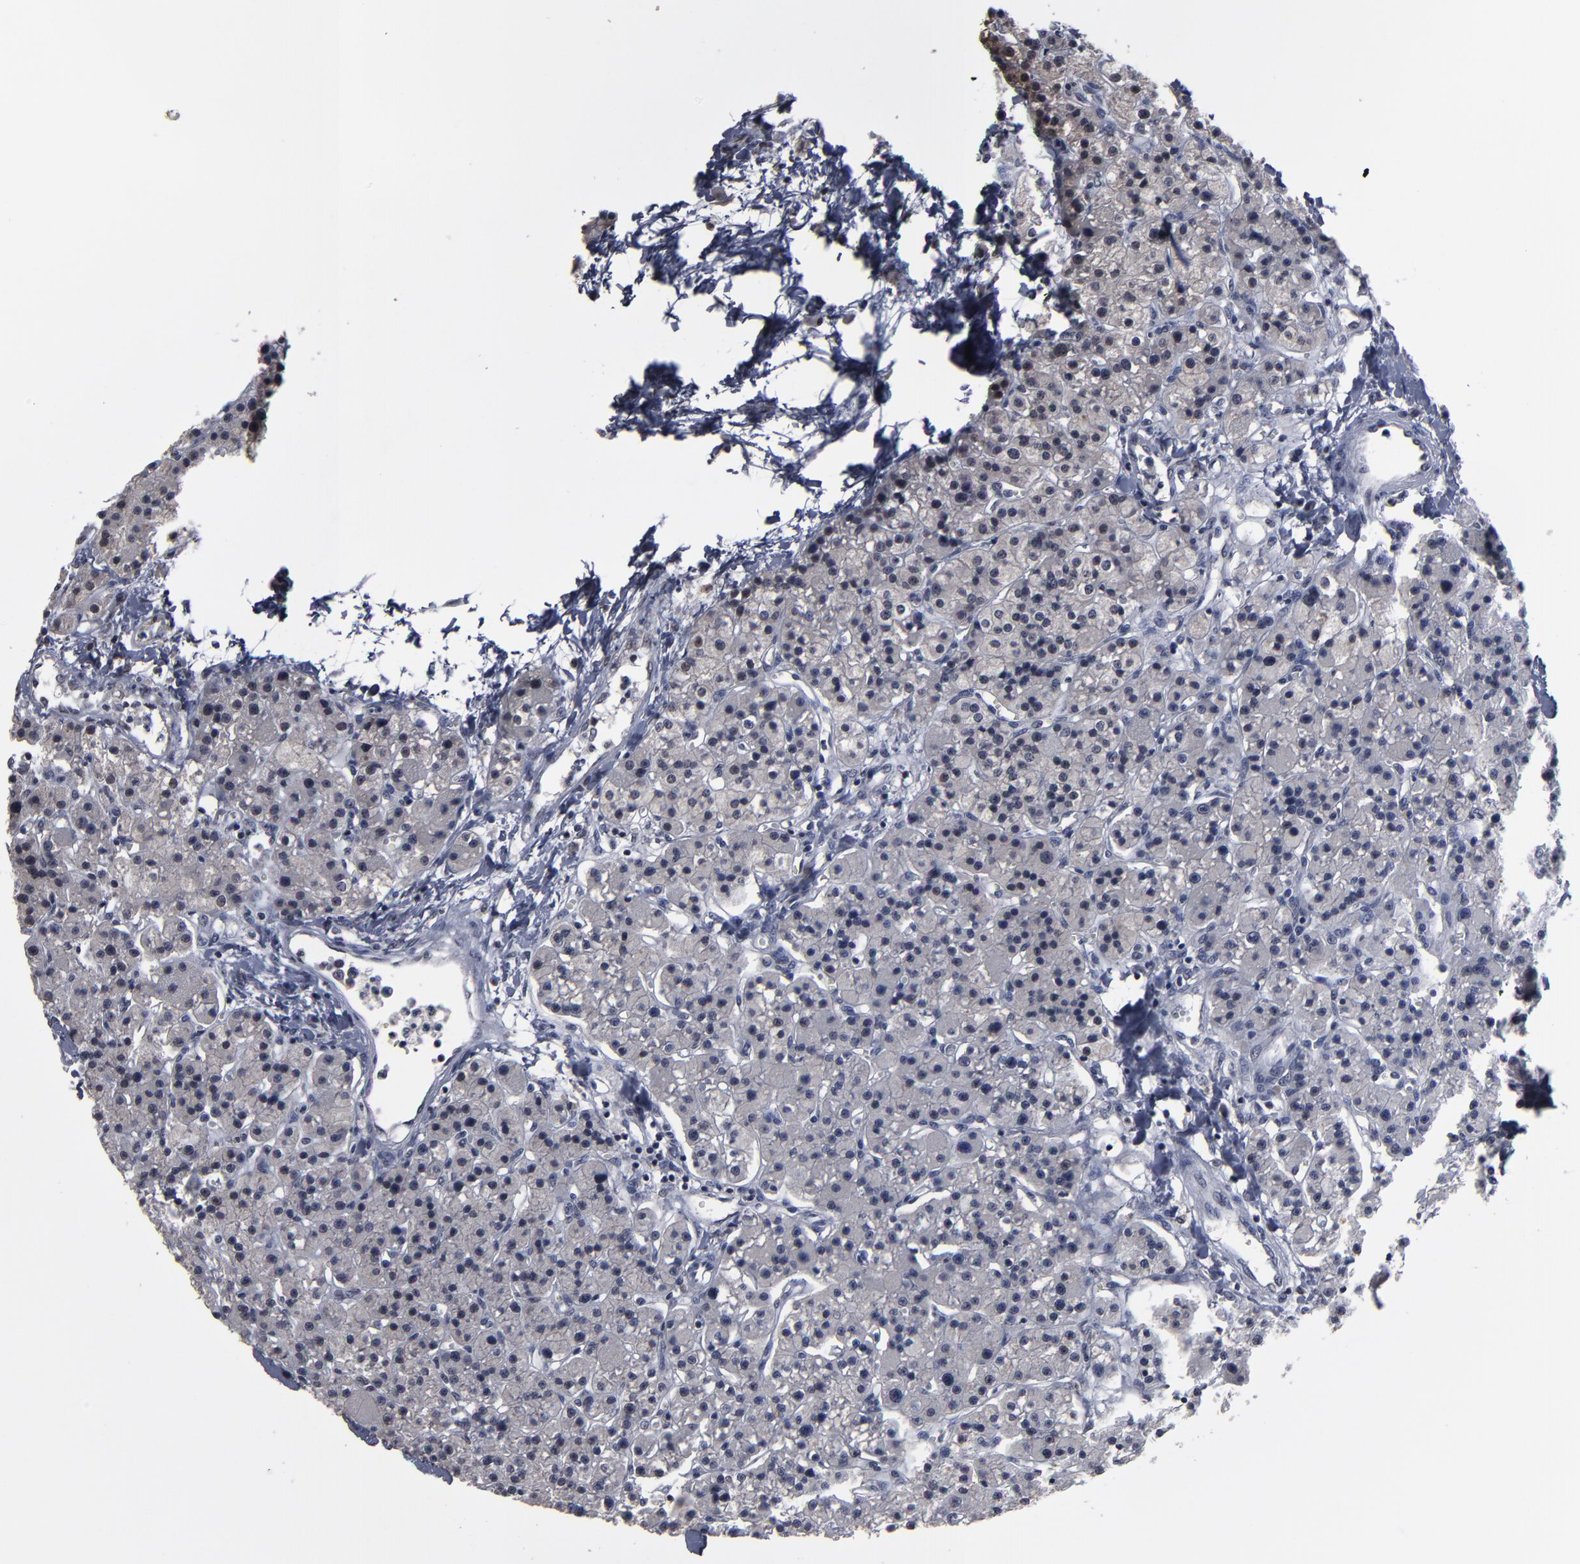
{"staining": {"intensity": "strong", "quantity": "25%-75%", "location": "nuclear"}, "tissue": "parathyroid gland", "cell_type": "Glandular cells", "image_type": "normal", "snomed": [{"axis": "morphology", "description": "Normal tissue, NOS"}, {"axis": "topography", "description": "Parathyroid gland"}], "caption": "The micrograph demonstrates staining of normal parathyroid gland, revealing strong nuclear protein staining (brown color) within glandular cells. (Brightfield microscopy of DAB IHC at high magnification).", "gene": "SSRP1", "patient": {"sex": "female", "age": 58}}